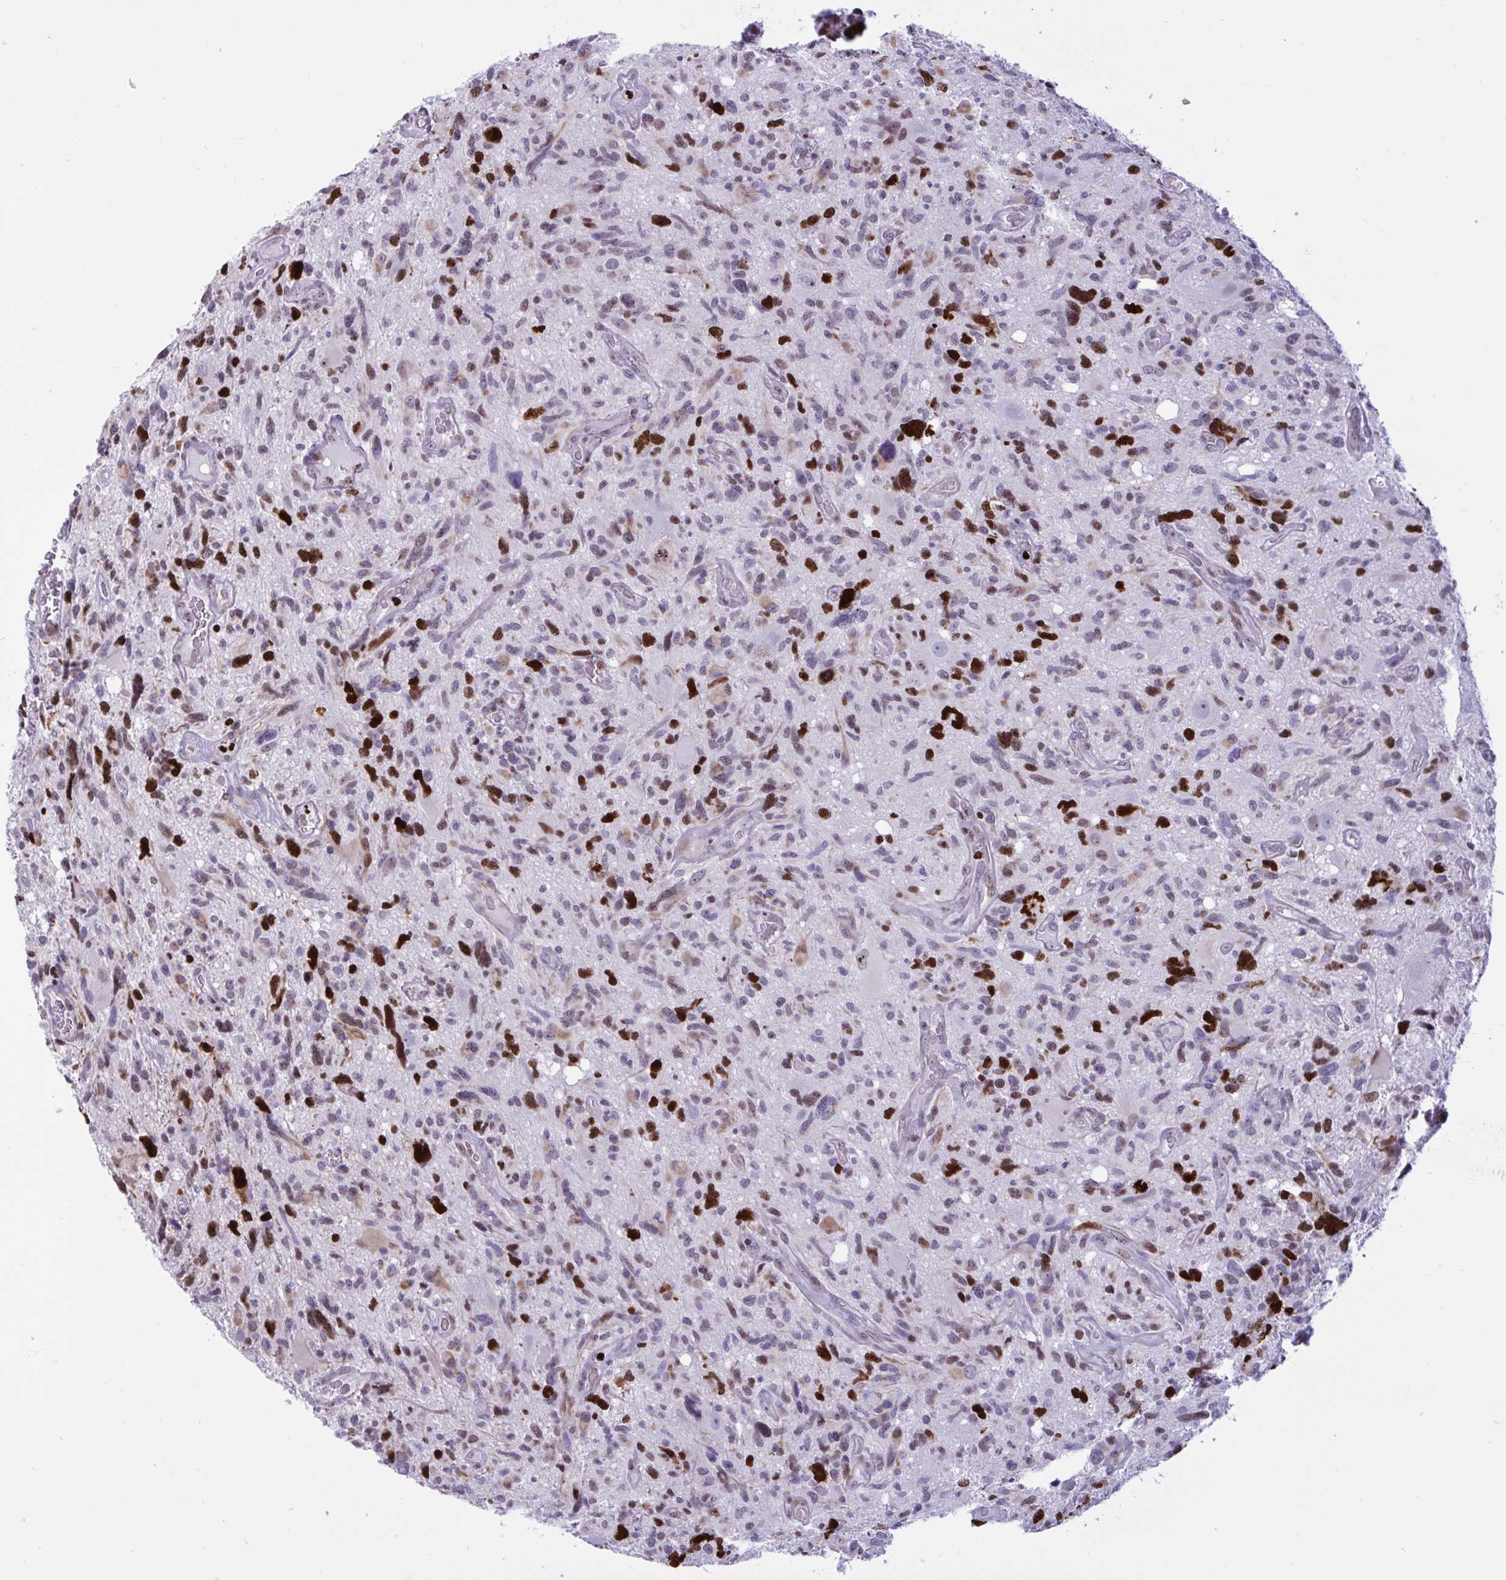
{"staining": {"intensity": "strong", "quantity": "<25%", "location": "nuclear"}, "tissue": "glioma", "cell_type": "Tumor cells", "image_type": "cancer", "snomed": [{"axis": "morphology", "description": "Glioma, malignant, High grade"}, {"axis": "topography", "description": "Brain"}], "caption": "High-magnification brightfield microscopy of high-grade glioma (malignant) stained with DAB (brown) and counterstained with hematoxylin (blue). tumor cells exhibit strong nuclear positivity is present in about<25% of cells.", "gene": "HMGB2", "patient": {"sex": "male", "age": 49}}